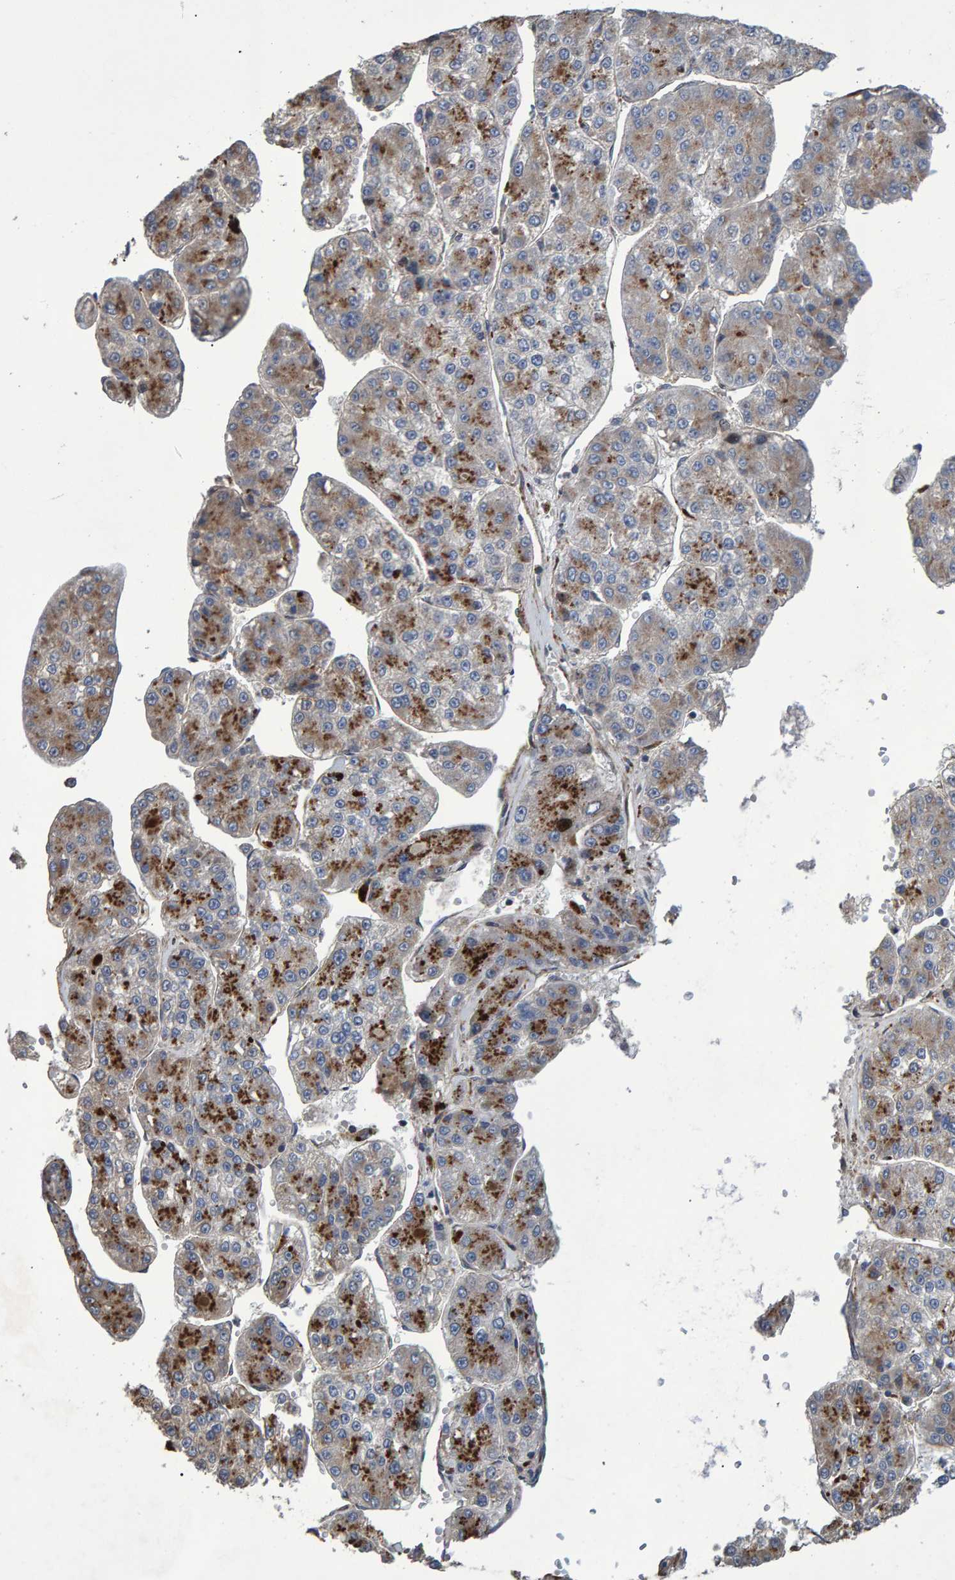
{"staining": {"intensity": "moderate", "quantity": "25%-75%", "location": "cytoplasmic/membranous"}, "tissue": "liver cancer", "cell_type": "Tumor cells", "image_type": "cancer", "snomed": [{"axis": "morphology", "description": "Carcinoma, Hepatocellular, NOS"}, {"axis": "topography", "description": "Liver"}], "caption": "Hepatocellular carcinoma (liver) stained with a protein marker demonstrates moderate staining in tumor cells.", "gene": "SLIT2", "patient": {"sex": "female", "age": 73}}